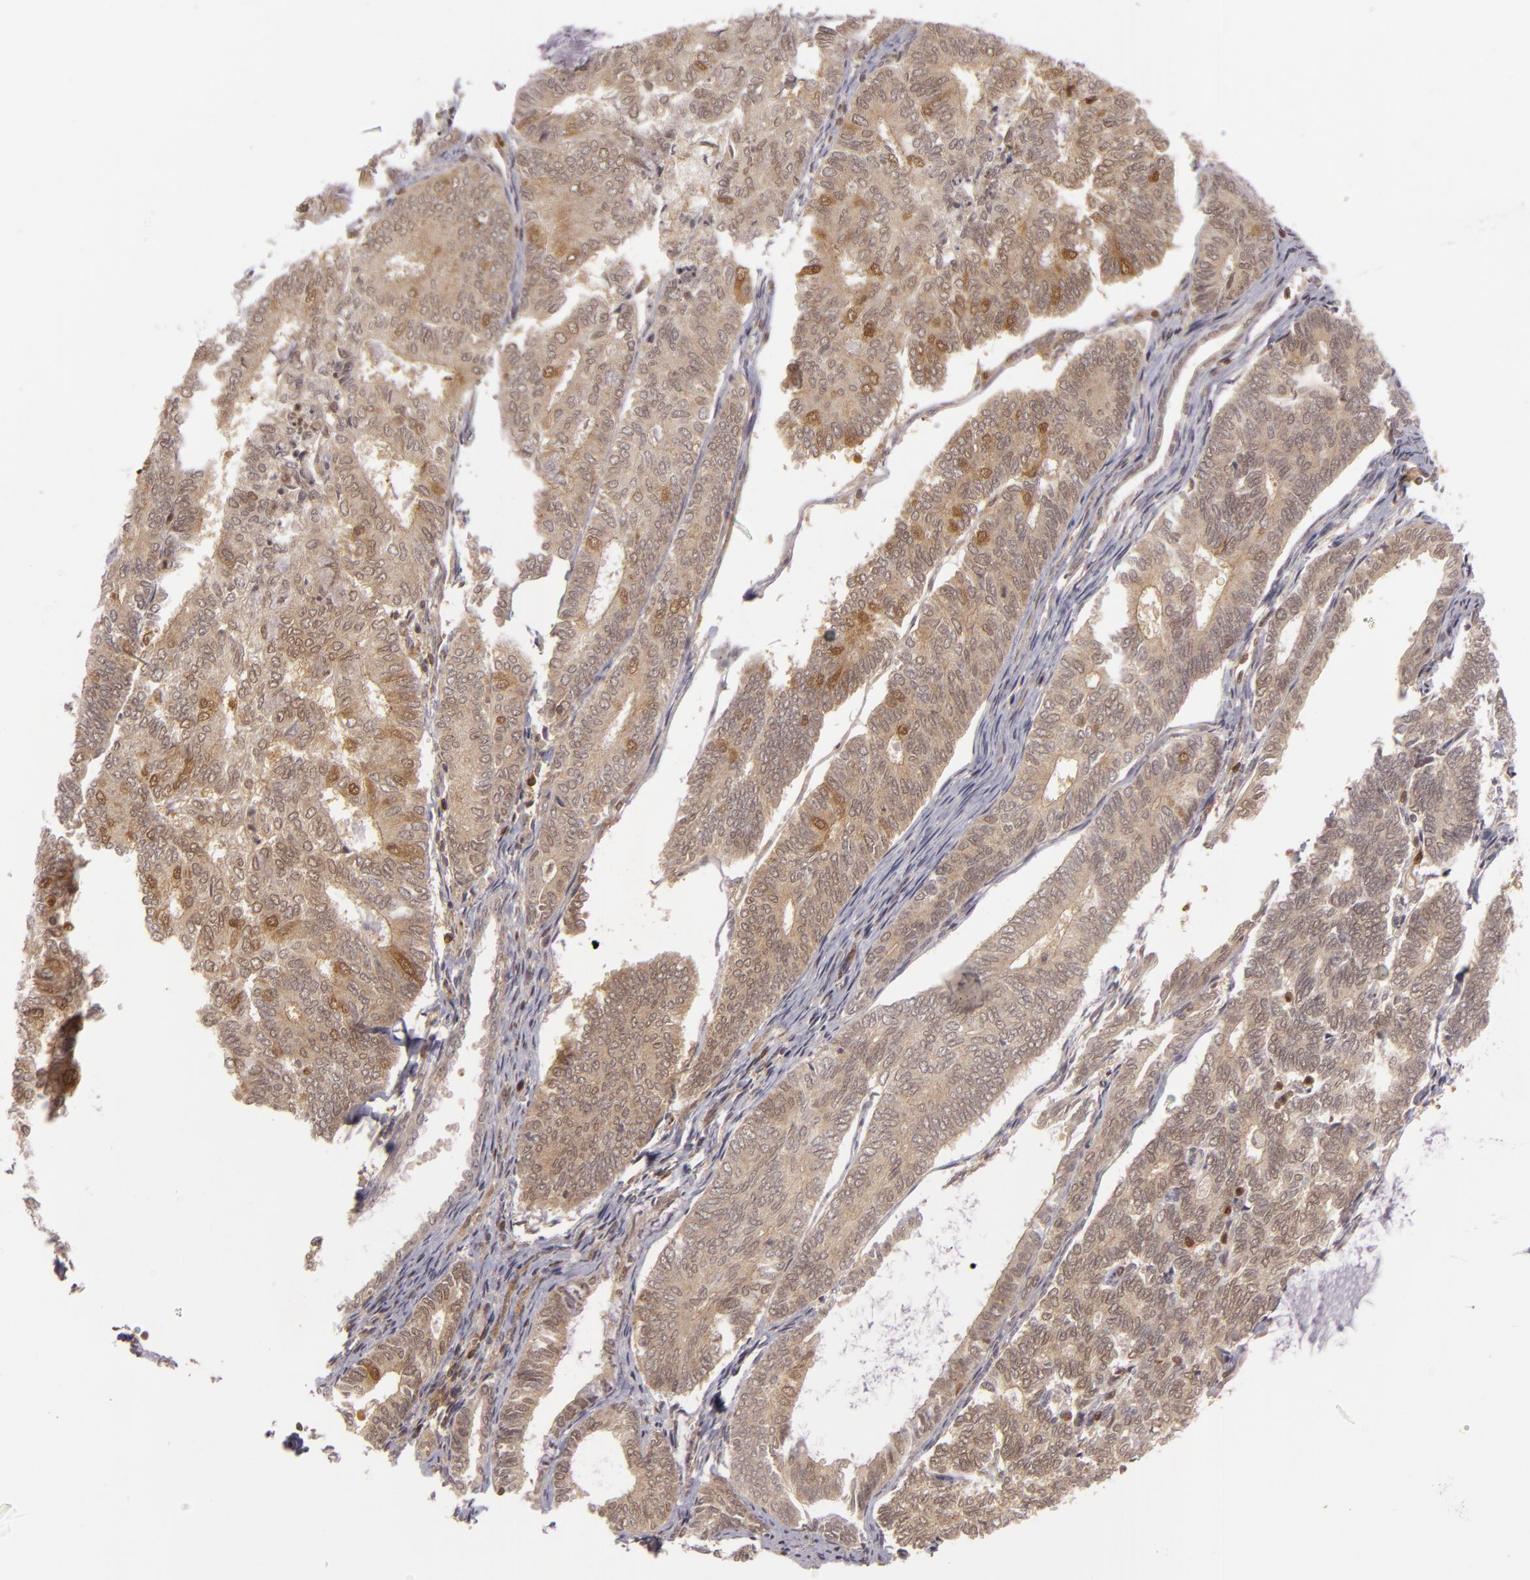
{"staining": {"intensity": "moderate", "quantity": ">75%", "location": "cytoplasmic/membranous"}, "tissue": "endometrial cancer", "cell_type": "Tumor cells", "image_type": "cancer", "snomed": [{"axis": "morphology", "description": "Adenocarcinoma, NOS"}, {"axis": "topography", "description": "Endometrium"}], "caption": "IHC histopathology image of human endometrial adenocarcinoma stained for a protein (brown), which reveals medium levels of moderate cytoplasmic/membranous positivity in approximately >75% of tumor cells.", "gene": "ZBTB33", "patient": {"sex": "female", "age": 59}}